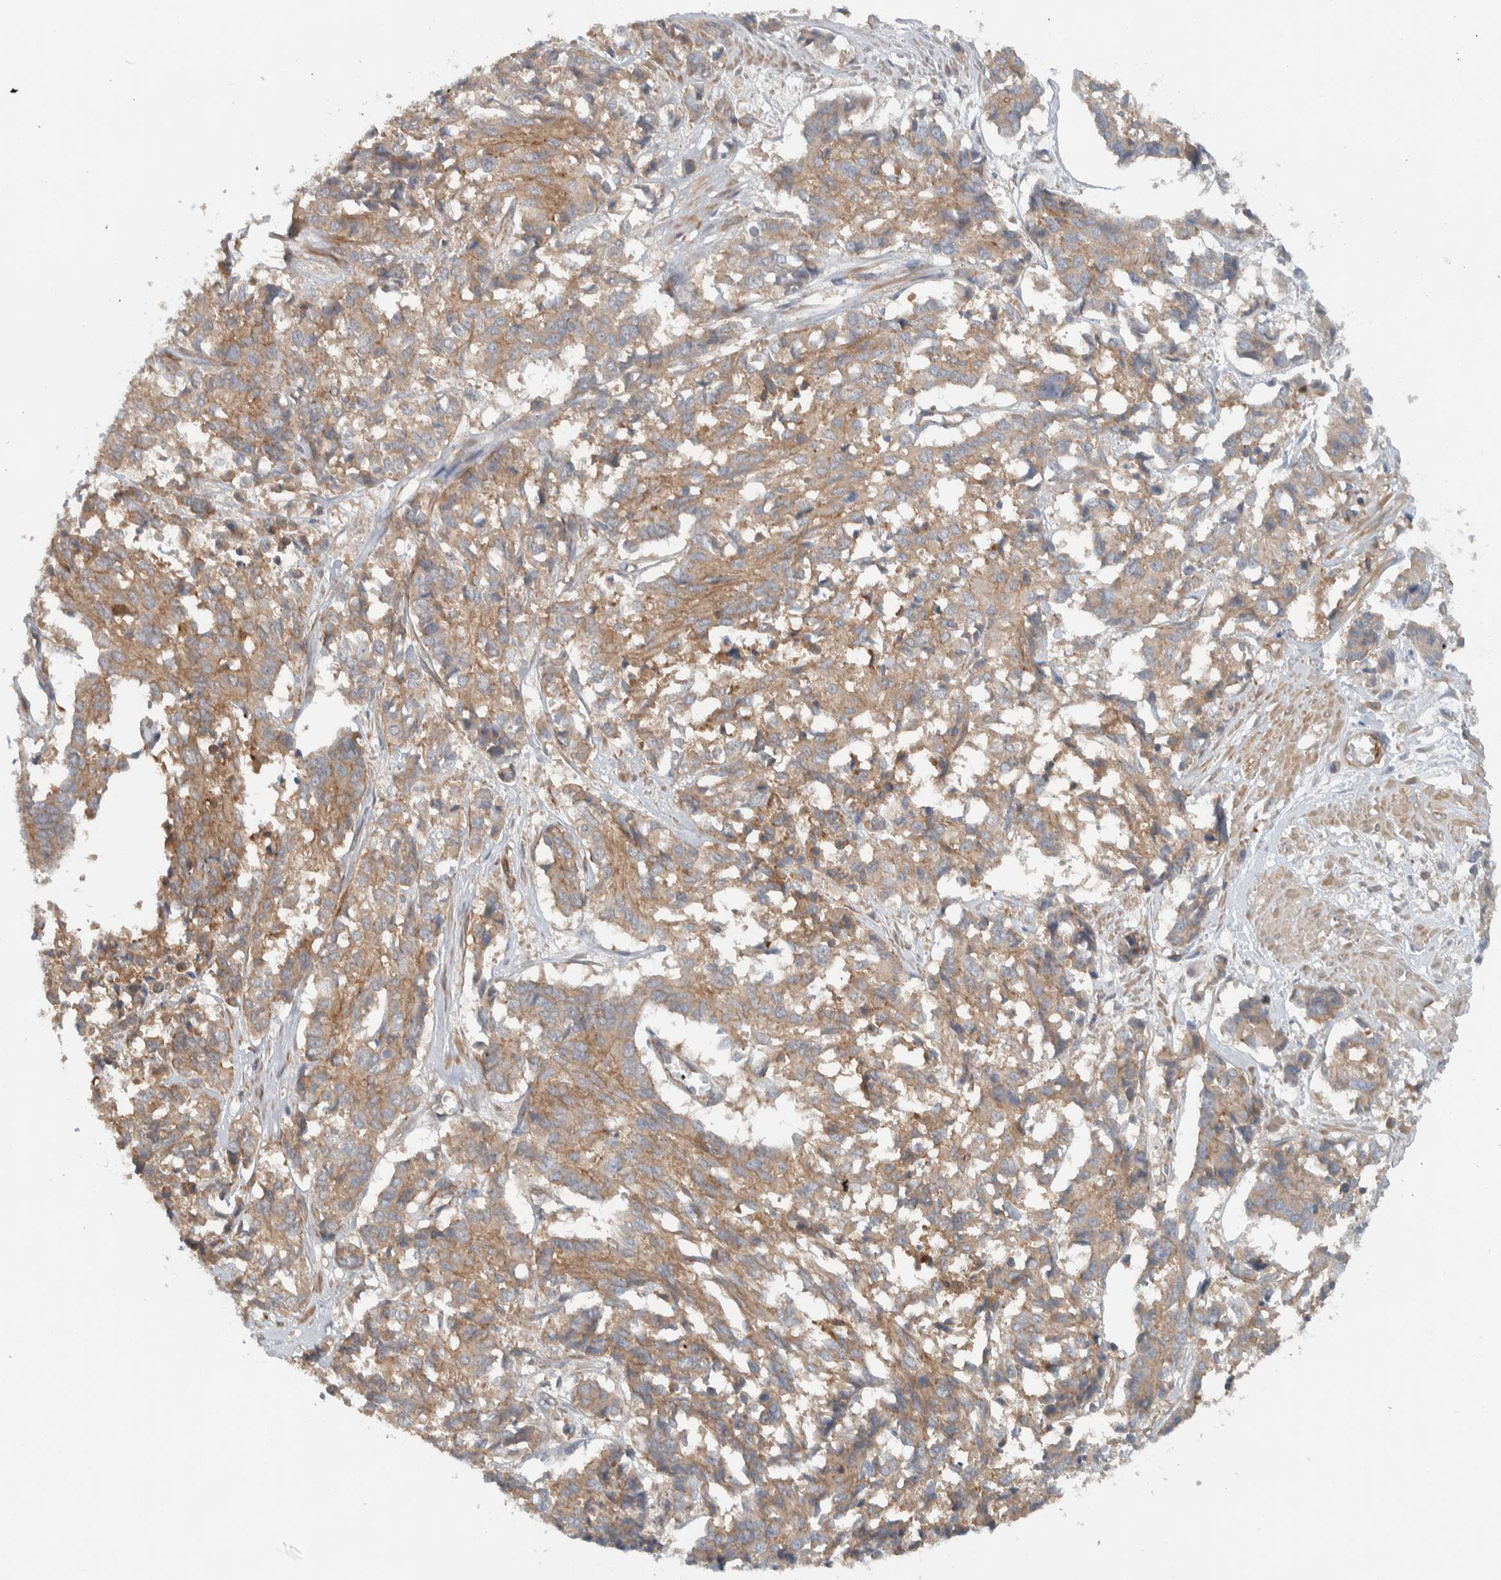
{"staining": {"intensity": "weak", "quantity": ">75%", "location": "cytoplasmic/membranous"}, "tissue": "cervical cancer", "cell_type": "Tumor cells", "image_type": "cancer", "snomed": [{"axis": "morphology", "description": "Squamous cell carcinoma, NOS"}, {"axis": "topography", "description": "Cervix"}], "caption": "Immunohistochemistry (DAB (3,3'-diaminobenzidine)) staining of cervical cancer (squamous cell carcinoma) exhibits weak cytoplasmic/membranous protein positivity in about >75% of tumor cells.", "gene": "MPRIP", "patient": {"sex": "female", "age": 35}}